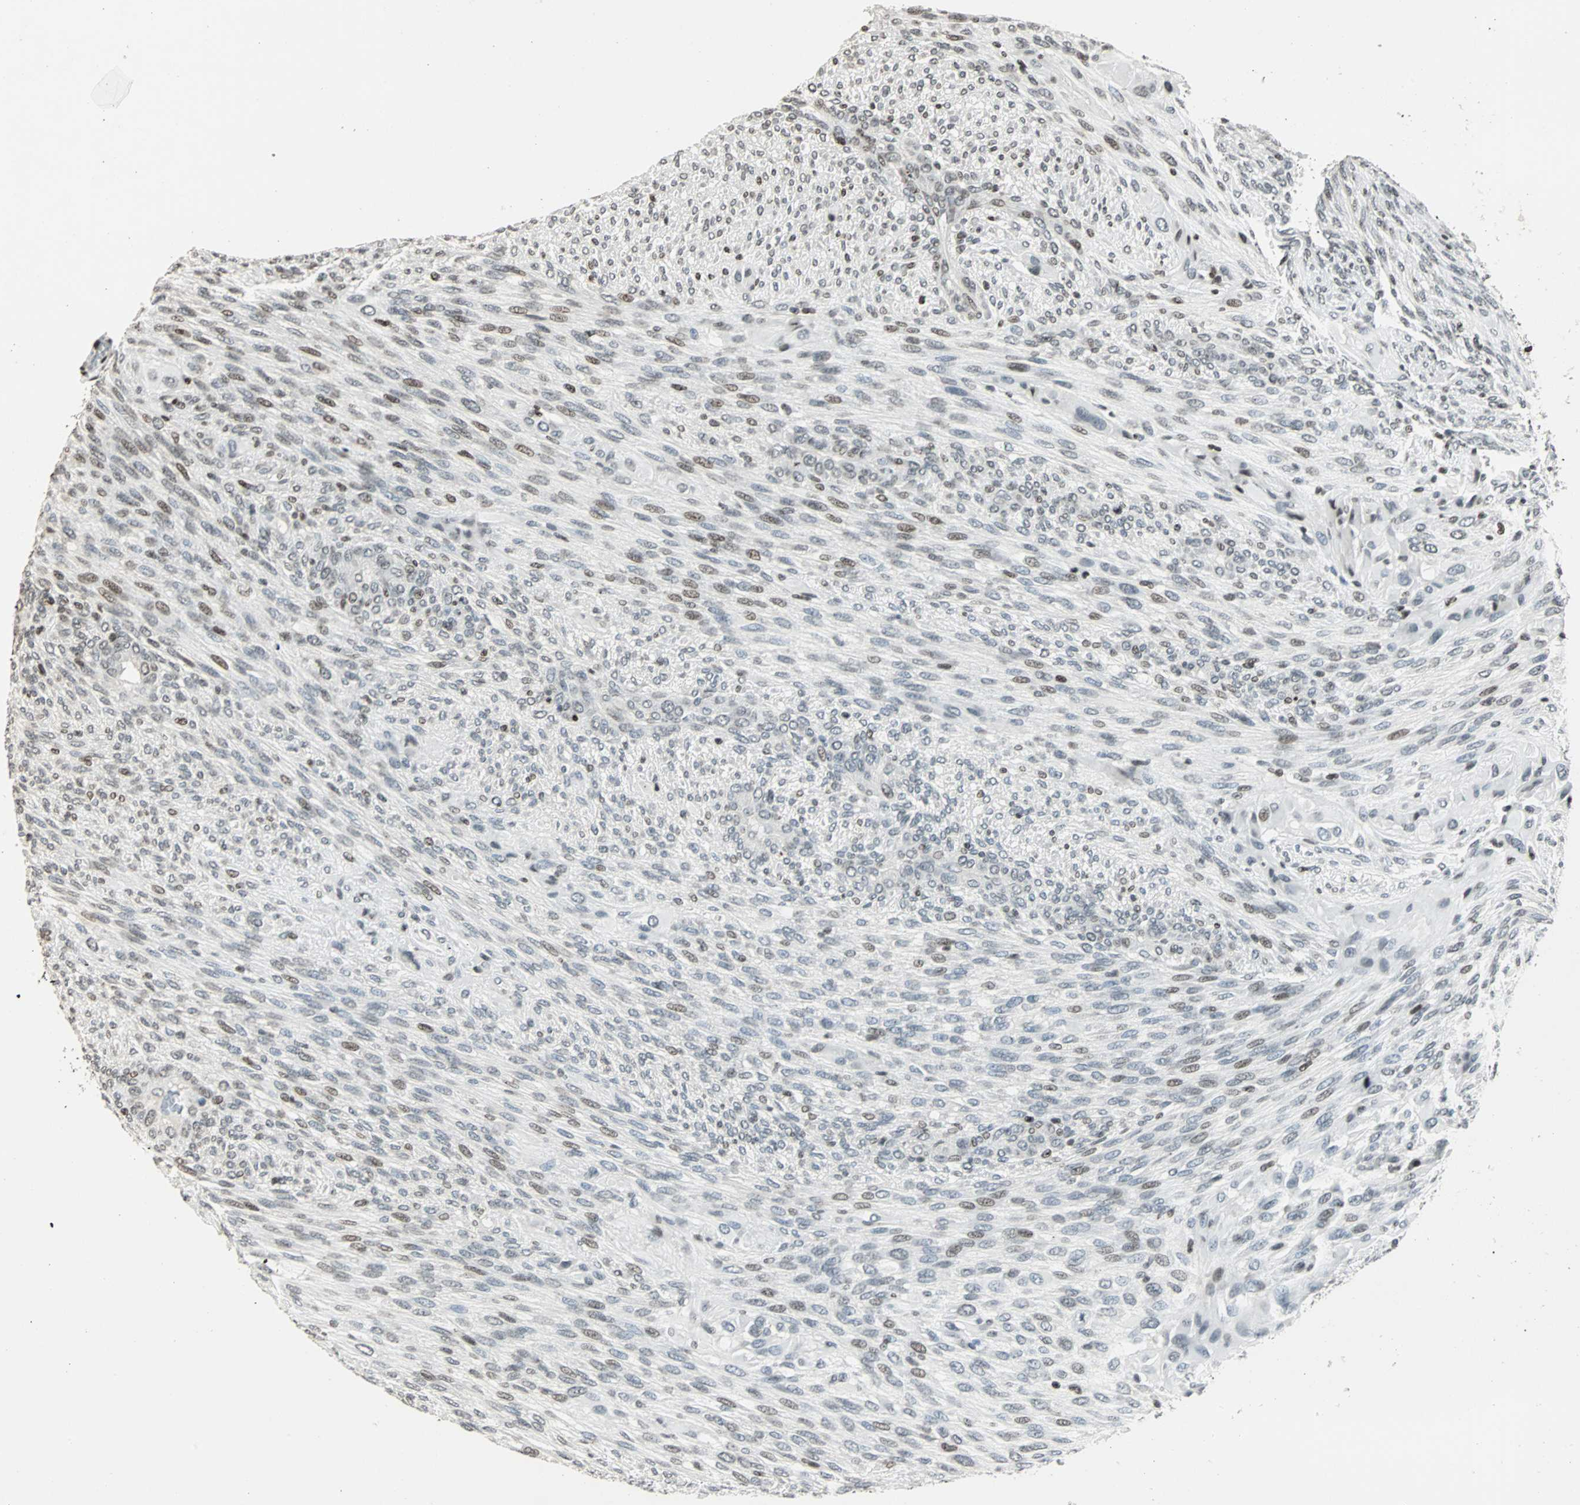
{"staining": {"intensity": "moderate", "quantity": "<25%", "location": "nuclear"}, "tissue": "glioma", "cell_type": "Tumor cells", "image_type": "cancer", "snomed": [{"axis": "morphology", "description": "Glioma, malignant, High grade"}, {"axis": "topography", "description": "Cerebral cortex"}], "caption": "Immunohistochemical staining of human glioma reveals low levels of moderate nuclear protein expression in approximately <25% of tumor cells.", "gene": "PAXIP1", "patient": {"sex": "female", "age": 55}}